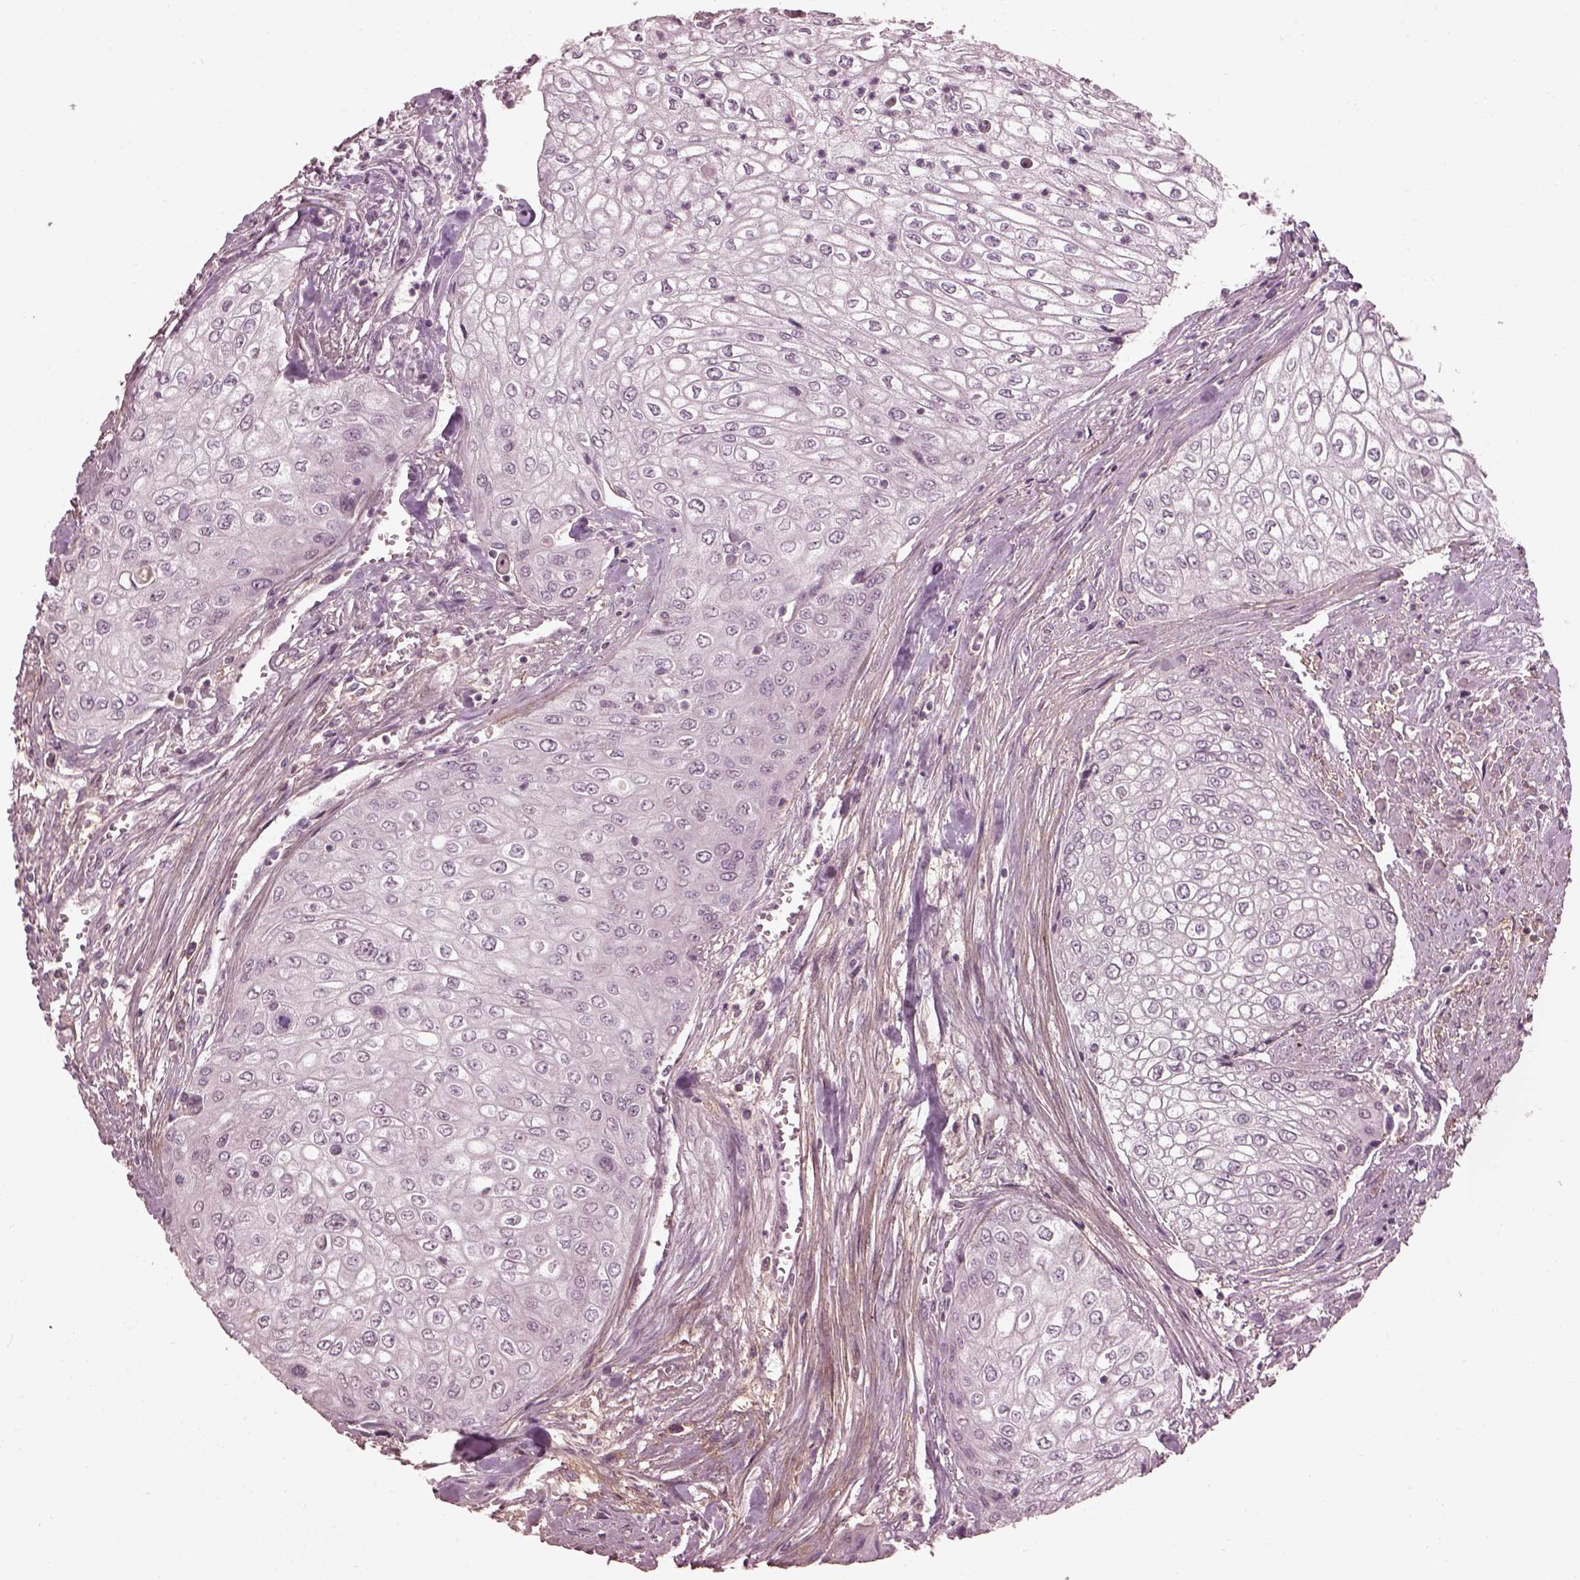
{"staining": {"intensity": "negative", "quantity": "none", "location": "none"}, "tissue": "urothelial cancer", "cell_type": "Tumor cells", "image_type": "cancer", "snomed": [{"axis": "morphology", "description": "Urothelial carcinoma, High grade"}, {"axis": "topography", "description": "Urinary bladder"}], "caption": "IHC histopathology image of urothelial cancer stained for a protein (brown), which demonstrates no staining in tumor cells.", "gene": "EFEMP1", "patient": {"sex": "male", "age": 62}}